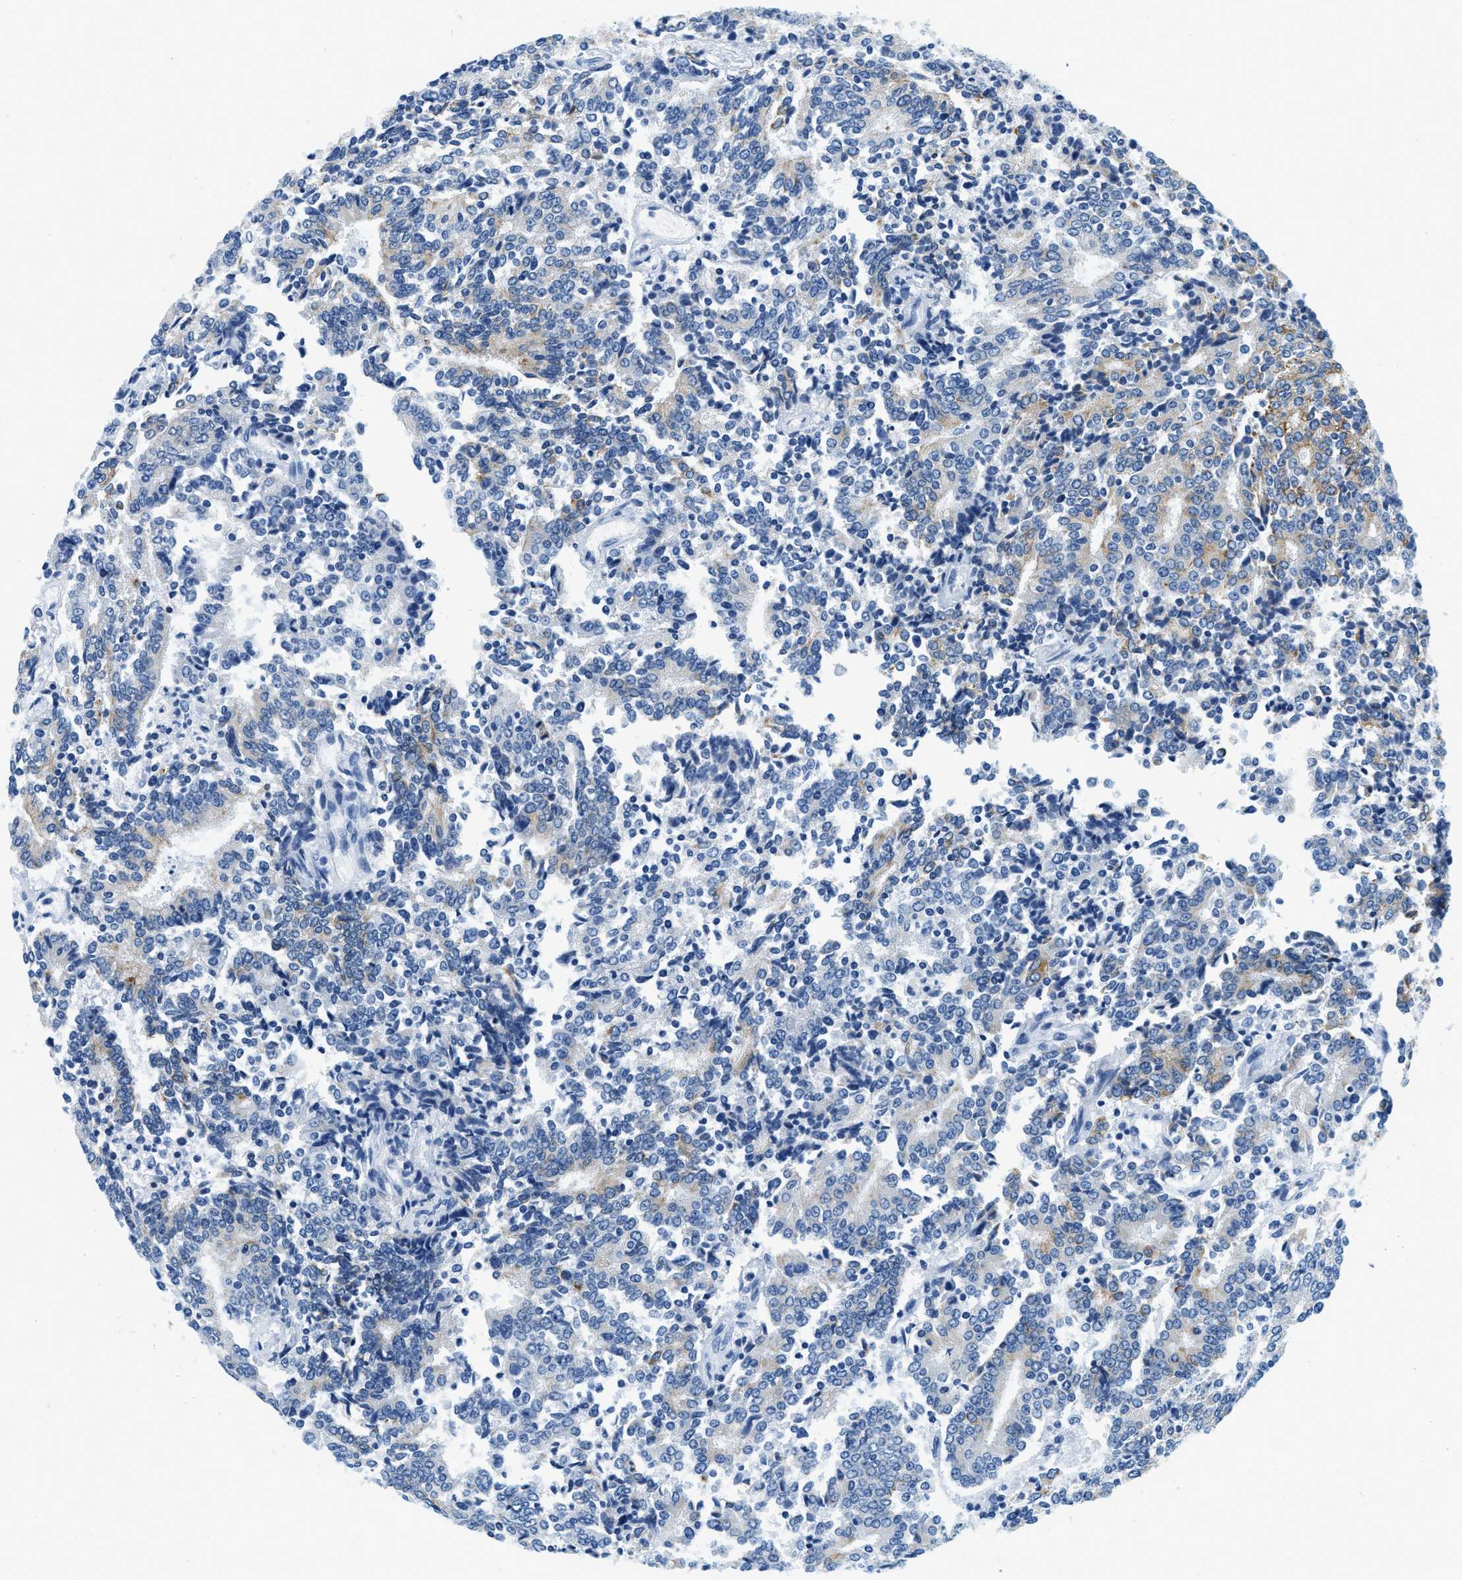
{"staining": {"intensity": "weak", "quantity": "<25%", "location": "cytoplasmic/membranous"}, "tissue": "prostate cancer", "cell_type": "Tumor cells", "image_type": "cancer", "snomed": [{"axis": "morphology", "description": "Normal tissue, NOS"}, {"axis": "morphology", "description": "Adenocarcinoma, High grade"}, {"axis": "topography", "description": "Prostate"}, {"axis": "topography", "description": "Seminal veicle"}], "caption": "This is an immunohistochemistry photomicrograph of human prostate adenocarcinoma (high-grade). There is no expression in tumor cells.", "gene": "STXBP2", "patient": {"sex": "male", "age": 55}}